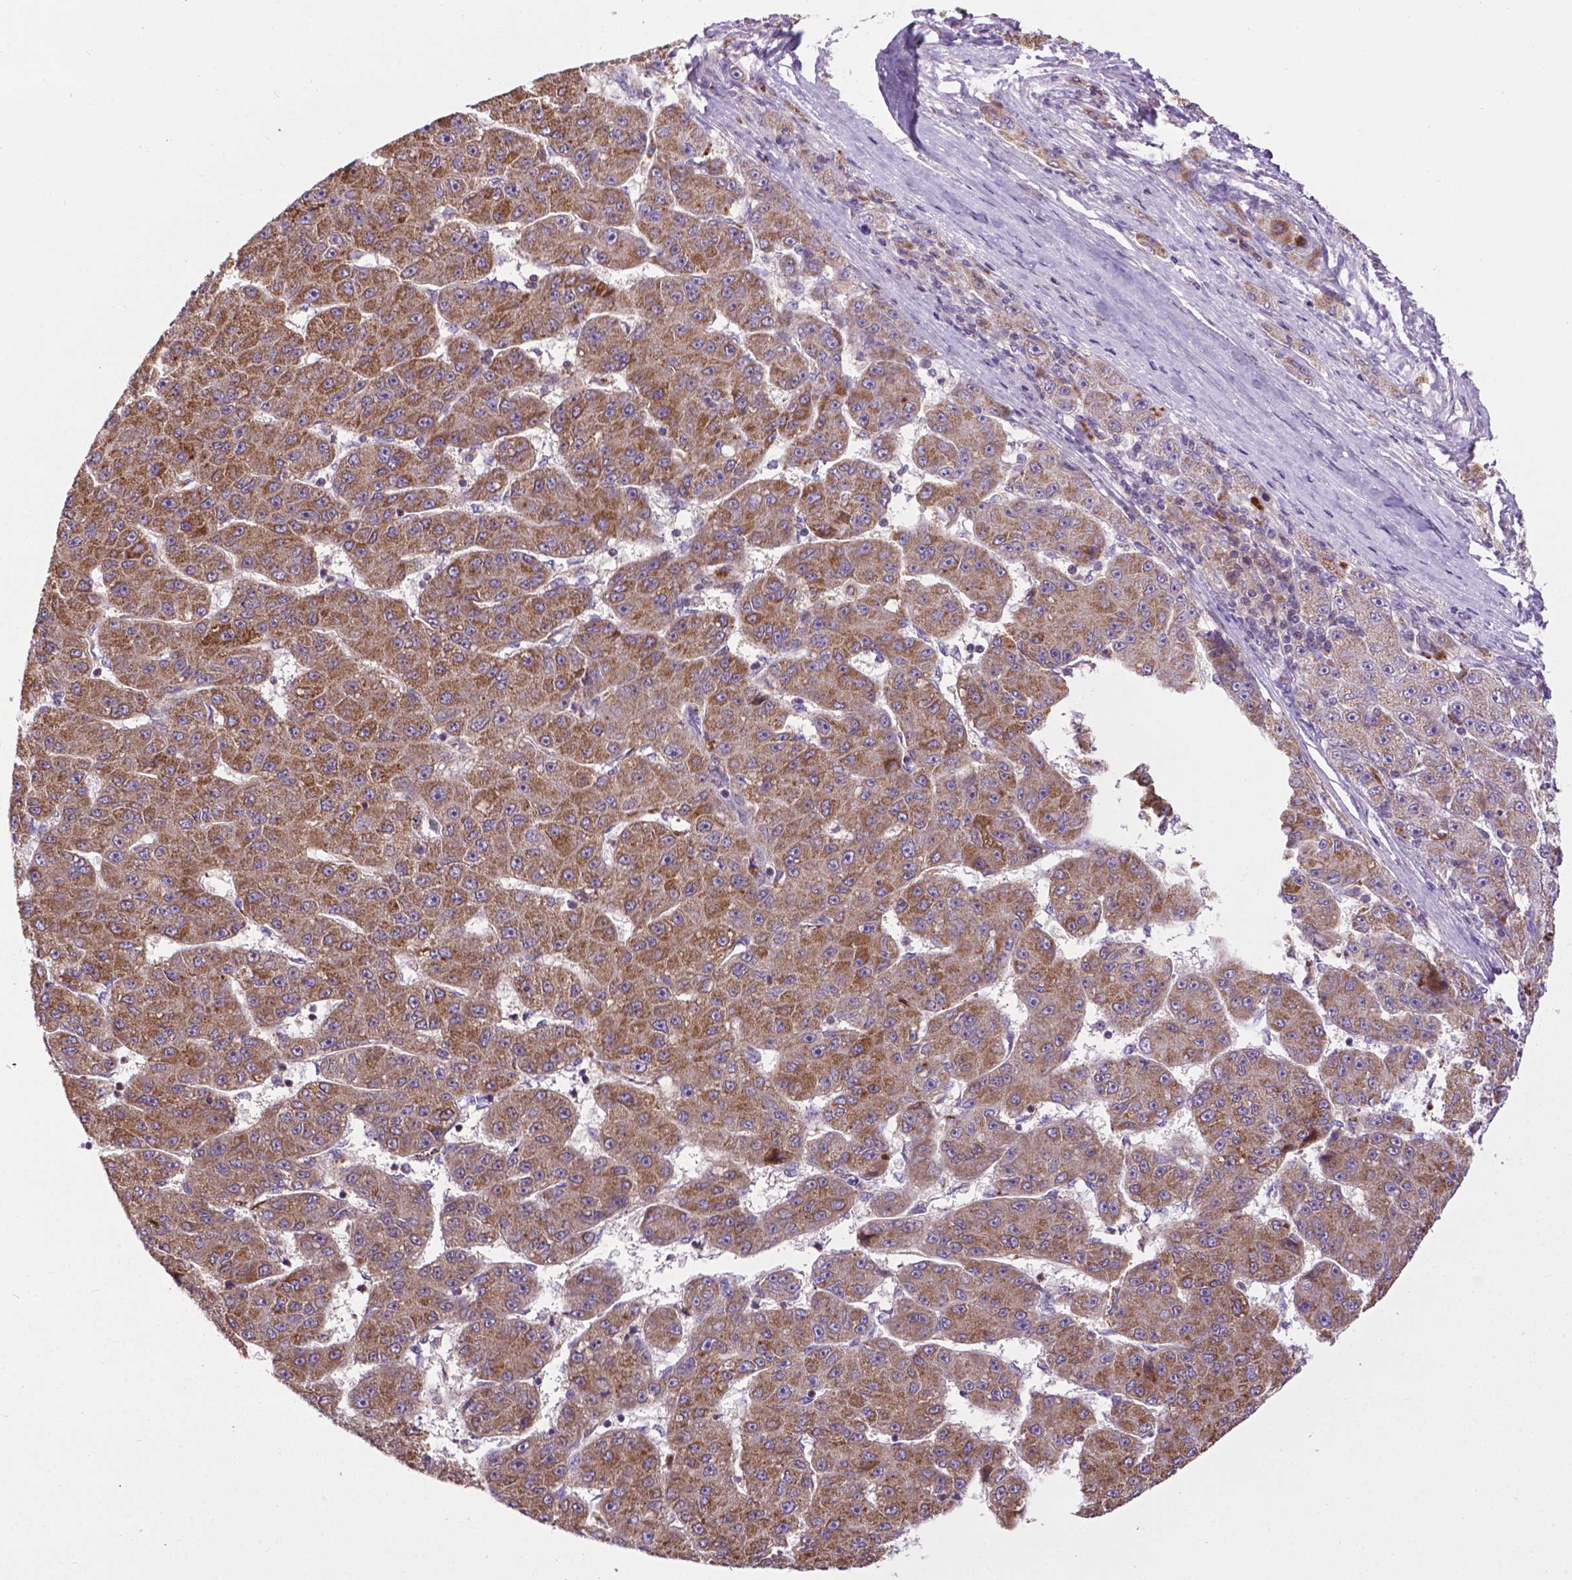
{"staining": {"intensity": "moderate", "quantity": ">75%", "location": "cytoplasmic/membranous"}, "tissue": "liver cancer", "cell_type": "Tumor cells", "image_type": "cancer", "snomed": [{"axis": "morphology", "description": "Carcinoma, Hepatocellular, NOS"}, {"axis": "topography", "description": "Liver"}], "caption": "Tumor cells exhibit medium levels of moderate cytoplasmic/membranous staining in about >75% of cells in hepatocellular carcinoma (liver).", "gene": "SPNS2", "patient": {"sex": "male", "age": 67}}